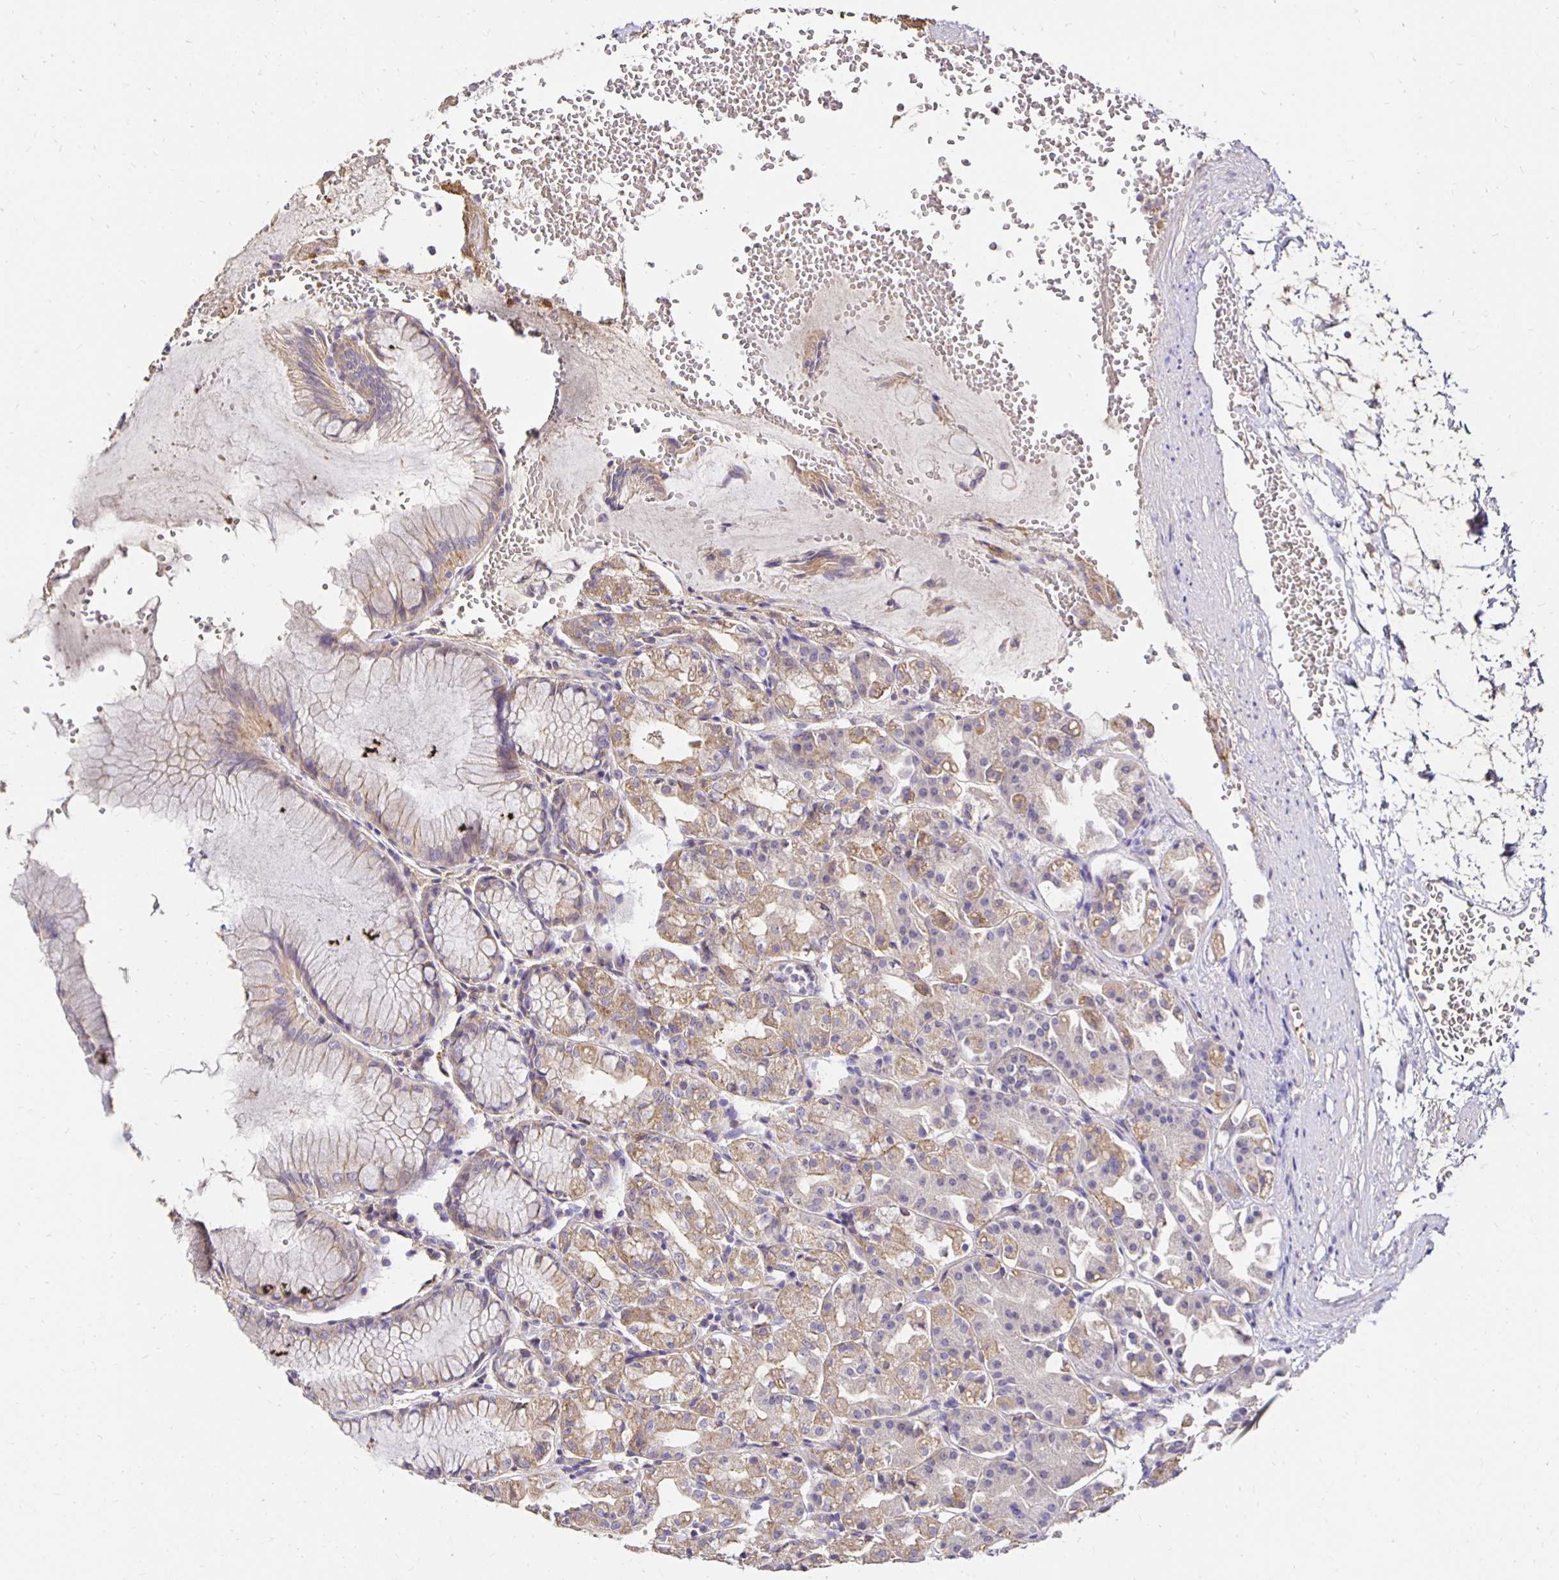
{"staining": {"intensity": "weak", "quantity": "25%-75%", "location": "cytoplasmic/membranous"}, "tissue": "stomach", "cell_type": "Glandular cells", "image_type": "normal", "snomed": [{"axis": "morphology", "description": "Normal tissue, NOS"}, {"axis": "topography", "description": "Stomach"}], "caption": "The photomicrograph reveals immunohistochemical staining of benign stomach. There is weak cytoplasmic/membranous staining is seen in approximately 25%-75% of glandular cells.", "gene": "PNPLA3", "patient": {"sex": "female", "age": 57}}